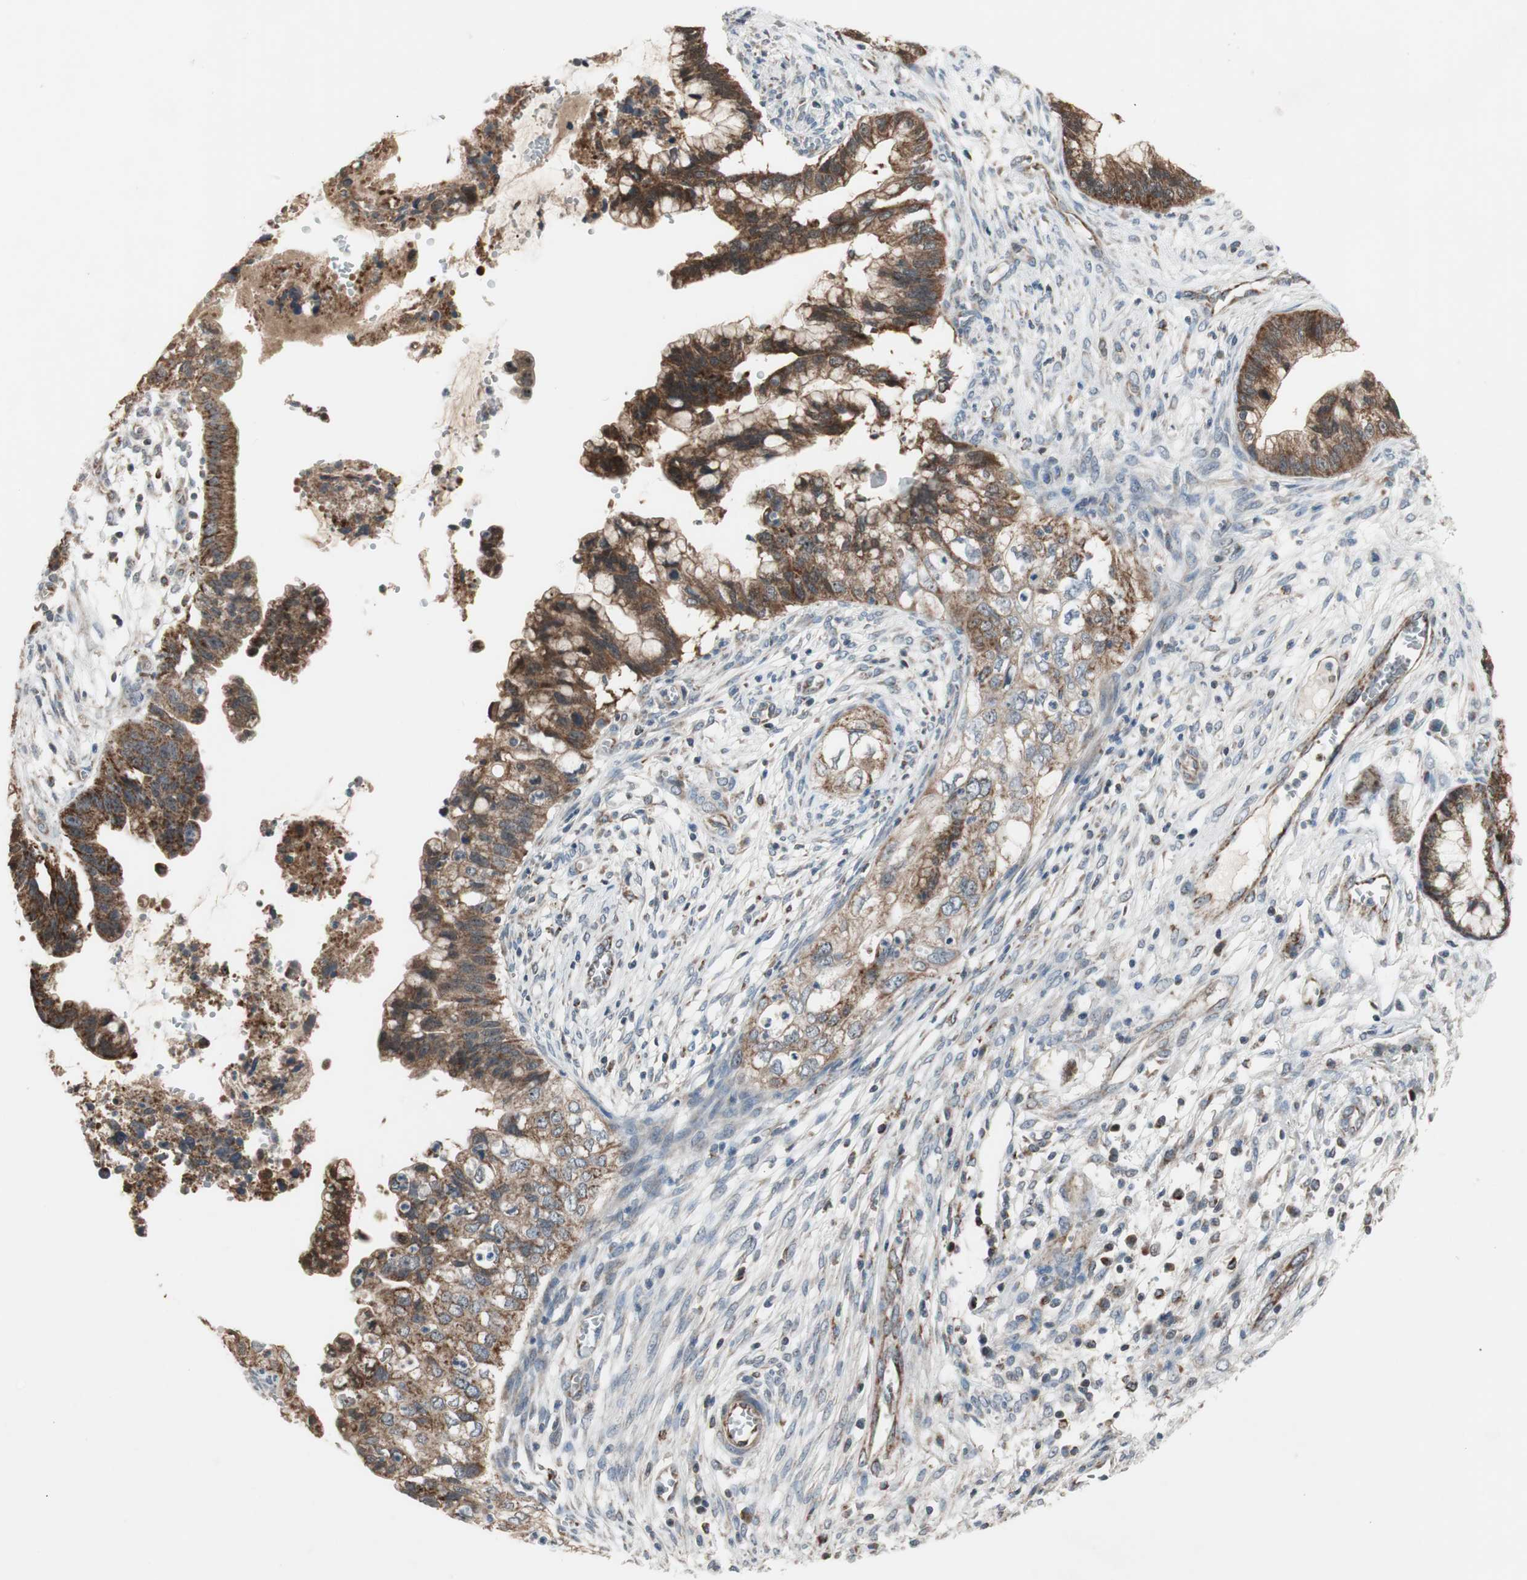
{"staining": {"intensity": "strong", "quantity": ">75%", "location": "cytoplasmic/membranous"}, "tissue": "cervical cancer", "cell_type": "Tumor cells", "image_type": "cancer", "snomed": [{"axis": "morphology", "description": "Adenocarcinoma, NOS"}, {"axis": "topography", "description": "Cervix"}], "caption": "Brown immunohistochemical staining in human cervical adenocarcinoma reveals strong cytoplasmic/membranous positivity in approximately >75% of tumor cells.", "gene": "CPT1A", "patient": {"sex": "female", "age": 44}}